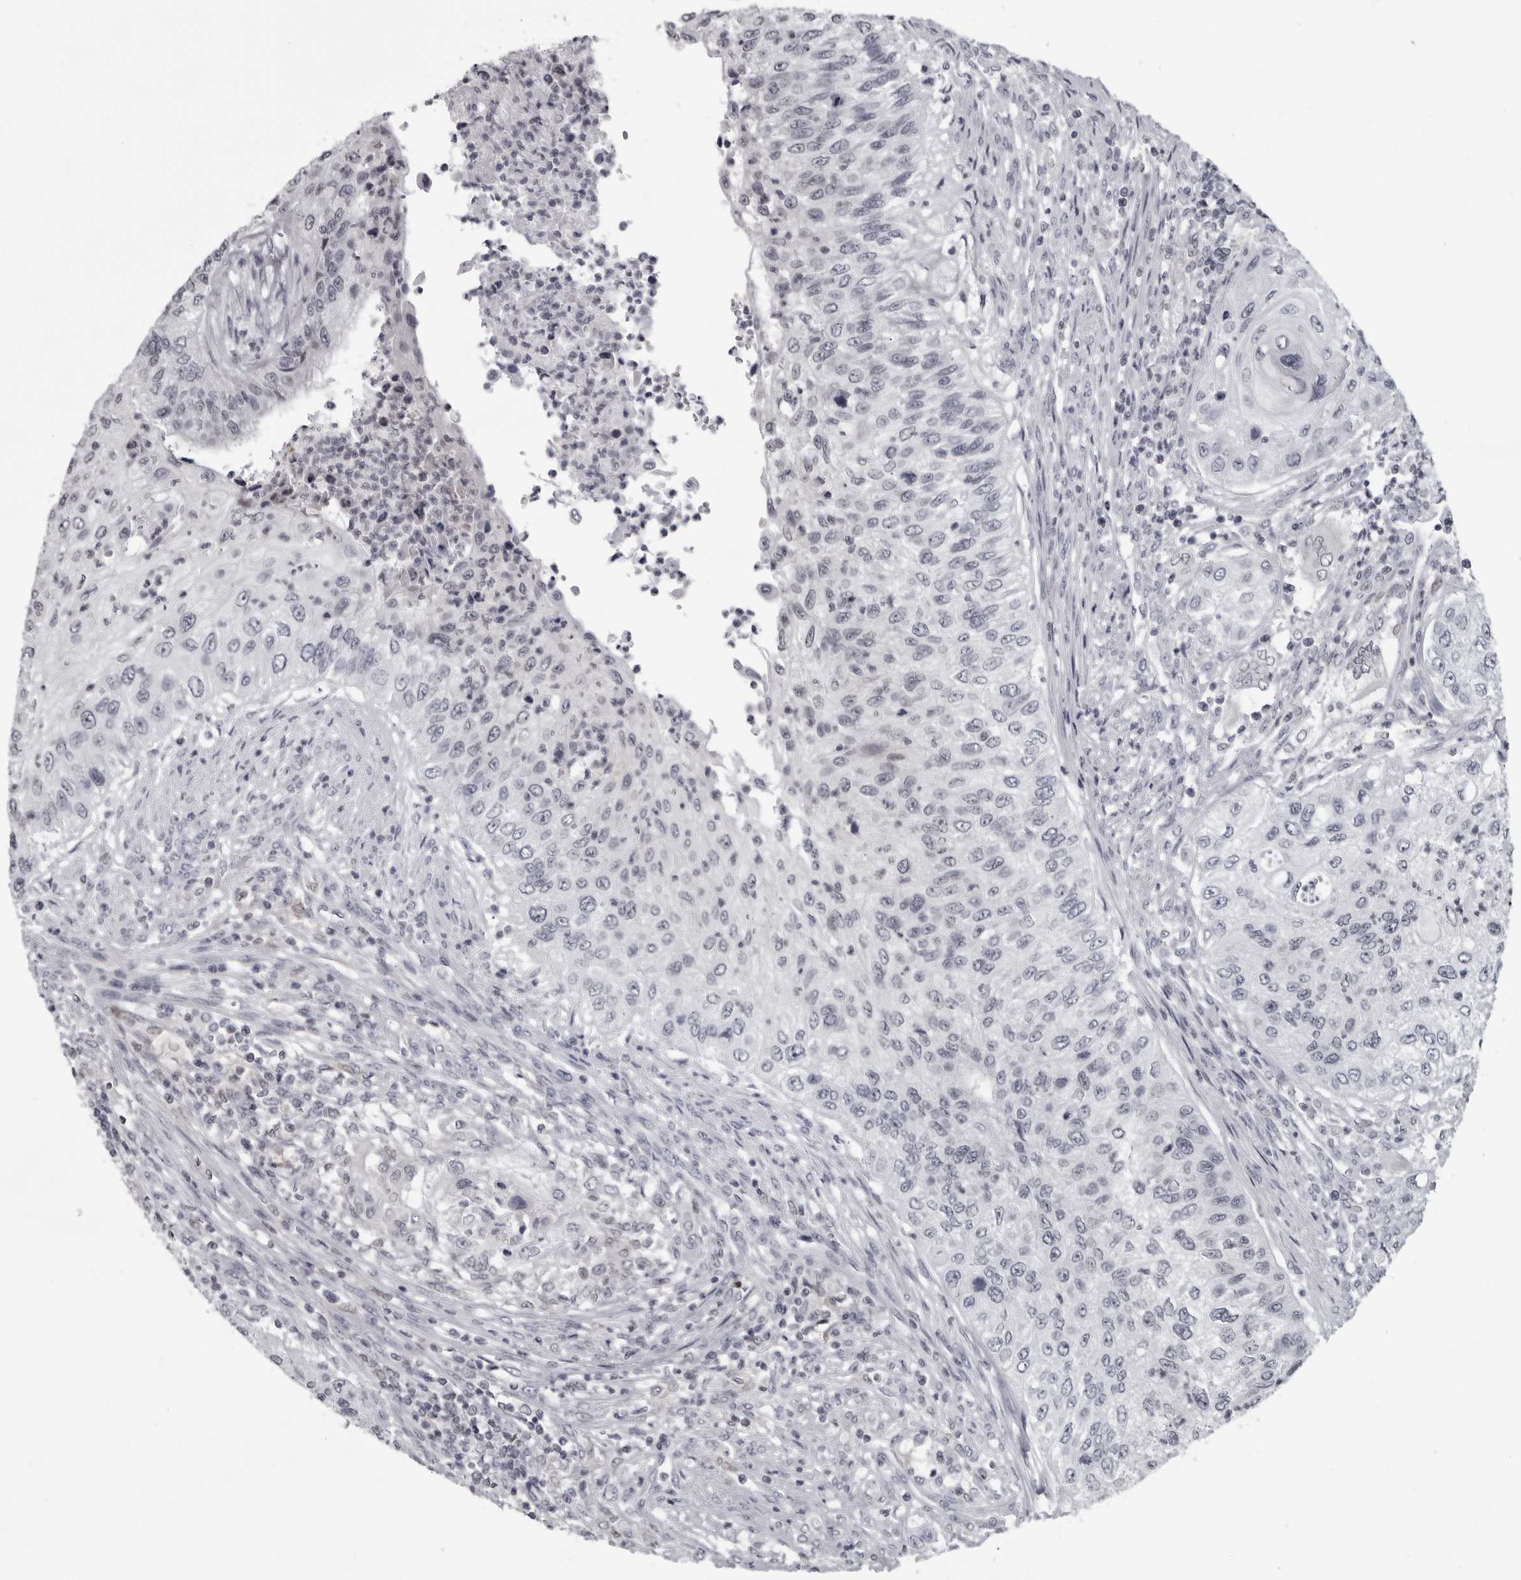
{"staining": {"intensity": "negative", "quantity": "none", "location": "none"}, "tissue": "urothelial cancer", "cell_type": "Tumor cells", "image_type": "cancer", "snomed": [{"axis": "morphology", "description": "Urothelial carcinoma, High grade"}, {"axis": "topography", "description": "Urinary bladder"}], "caption": "Histopathology image shows no protein expression in tumor cells of urothelial cancer tissue.", "gene": "LZIC", "patient": {"sex": "female", "age": 60}}